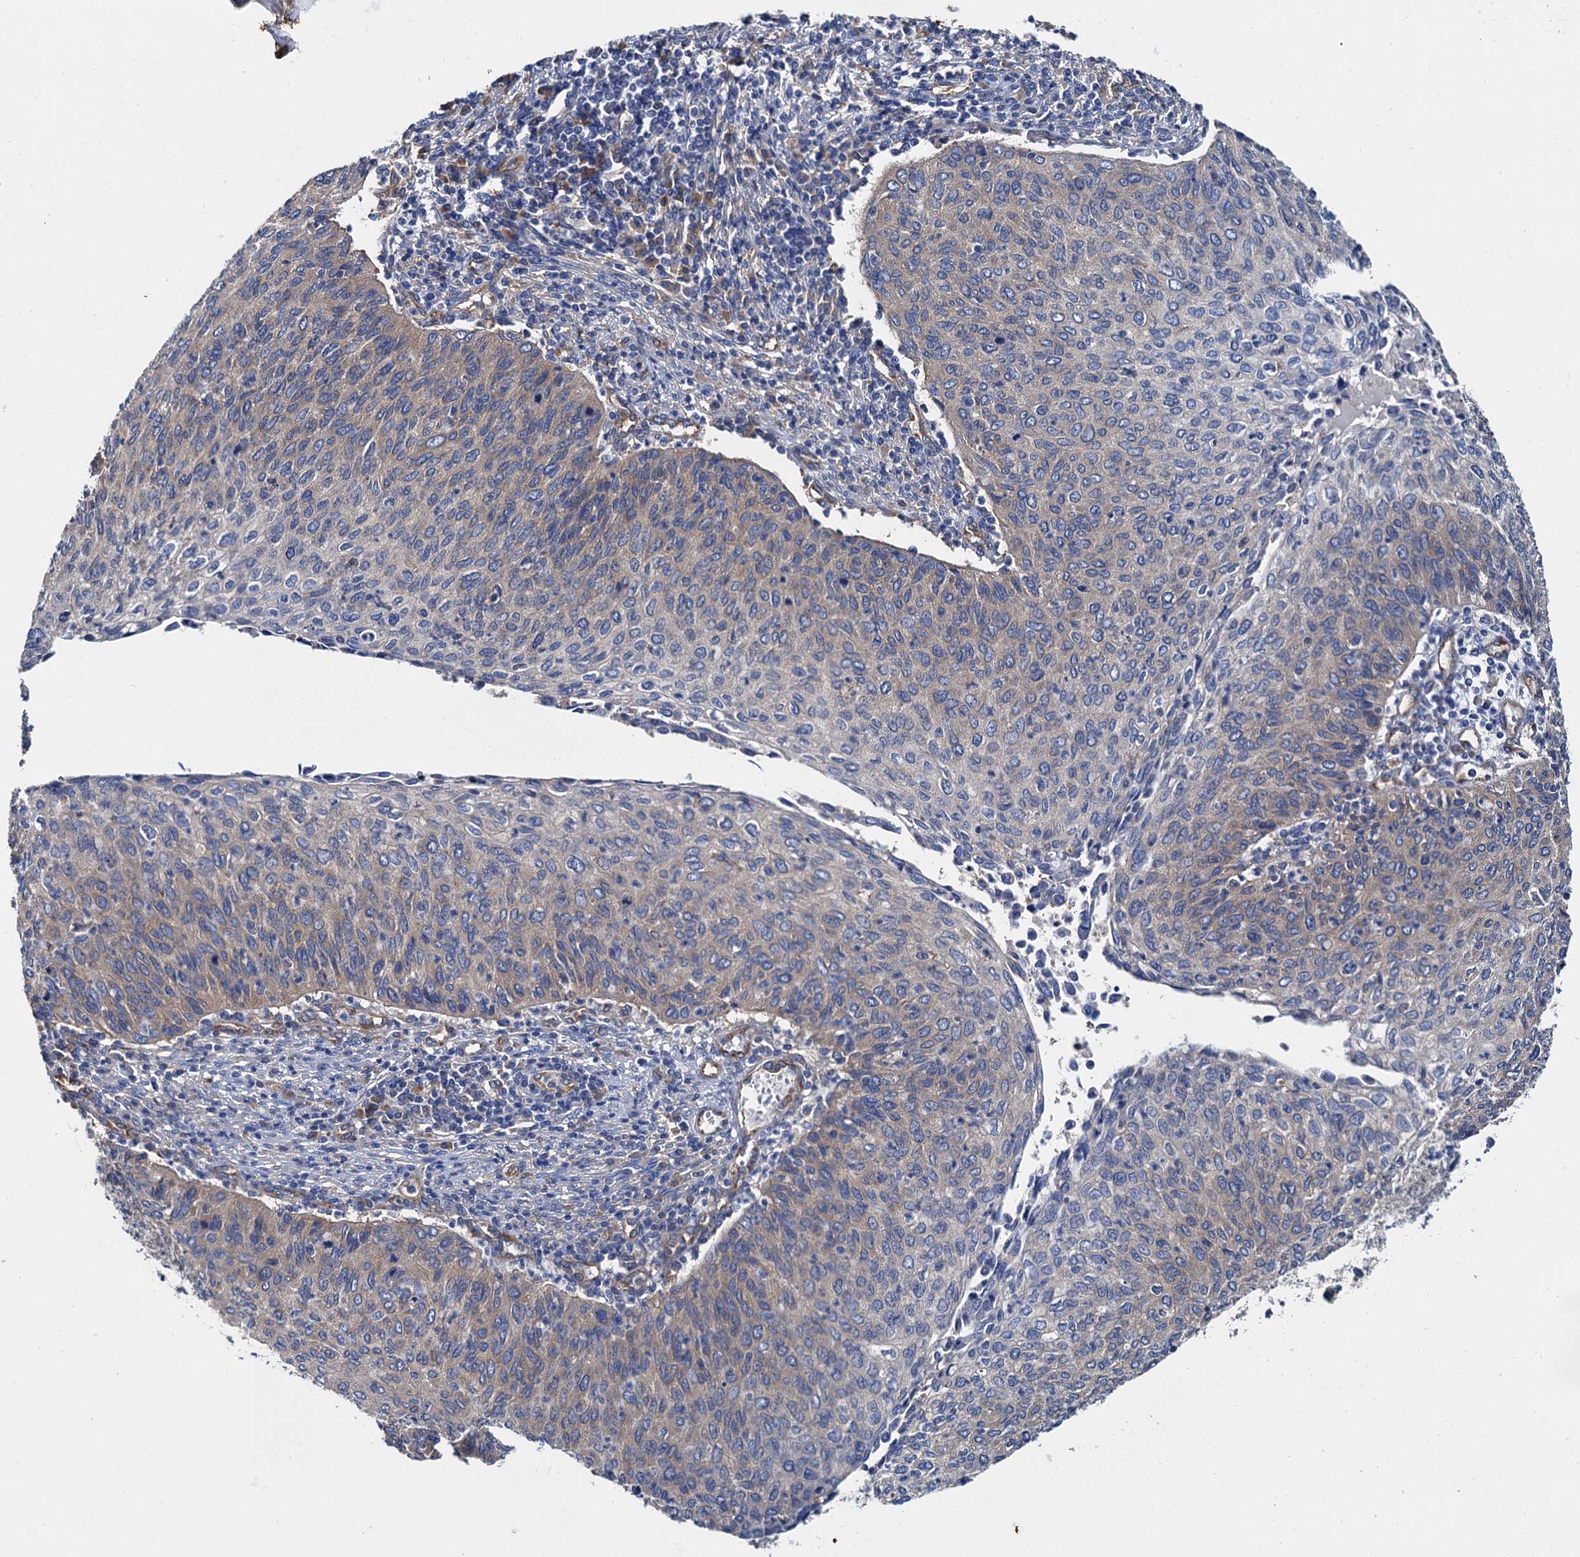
{"staining": {"intensity": "weak", "quantity": "<25%", "location": "cytoplasmic/membranous"}, "tissue": "cervical cancer", "cell_type": "Tumor cells", "image_type": "cancer", "snomed": [{"axis": "morphology", "description": "Squamous cell carcinoma, NOS"}, {"axis": "topography", "description": "Cervix"}], "caption": "Immunohistochemistry image of neoplastic tissue: cervical cancer (squamous cell carcinoma) stained with DAB (3,3'-diaminobenzidine) reveals no significant protein staining in tumor cells.", "gene": "QARS1", "patient": {"sex": "female", "age": 38}}